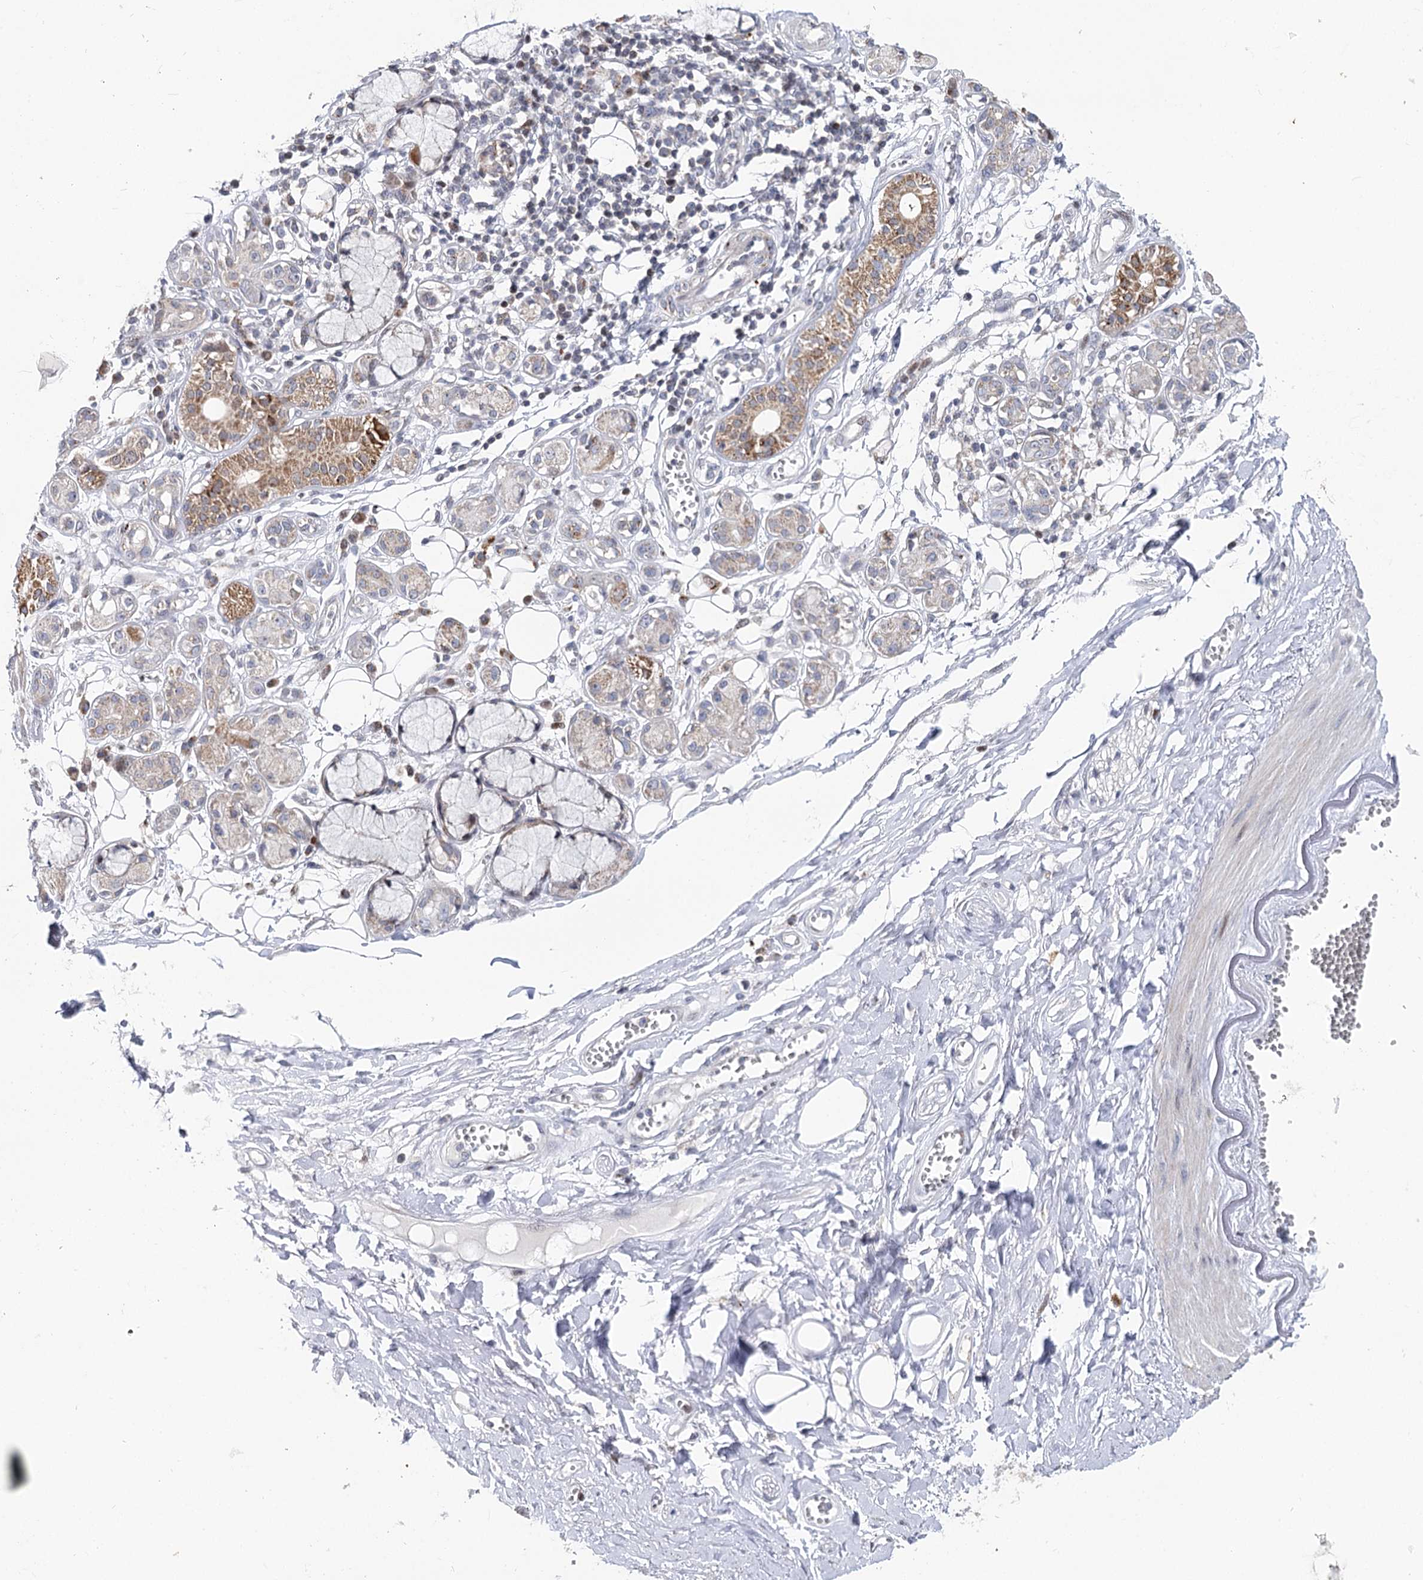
{"staining": {"intensity": "negative", "quantity": "none", "location": "none"}, "tissue": "adipose tissue", "cell_type": "Adipocytes", "image_type": "normal", "snomed": [{"axis": "morphology", "description": "Normal tissue, NOS"}, {"axis": "morphology", "description": "Inflammation, NOS"}, {"axis": "topography", "description": "Salivary gland"}, {"axis": "topography", "description": "Peripheral nerve tissue"}], "caption": "Immunohistochemical staining of normal adipose tissue reveals no significant staining in adipocytes.", "gene": "PTGR1", "patient": {"sex": "female", "age": 75}}